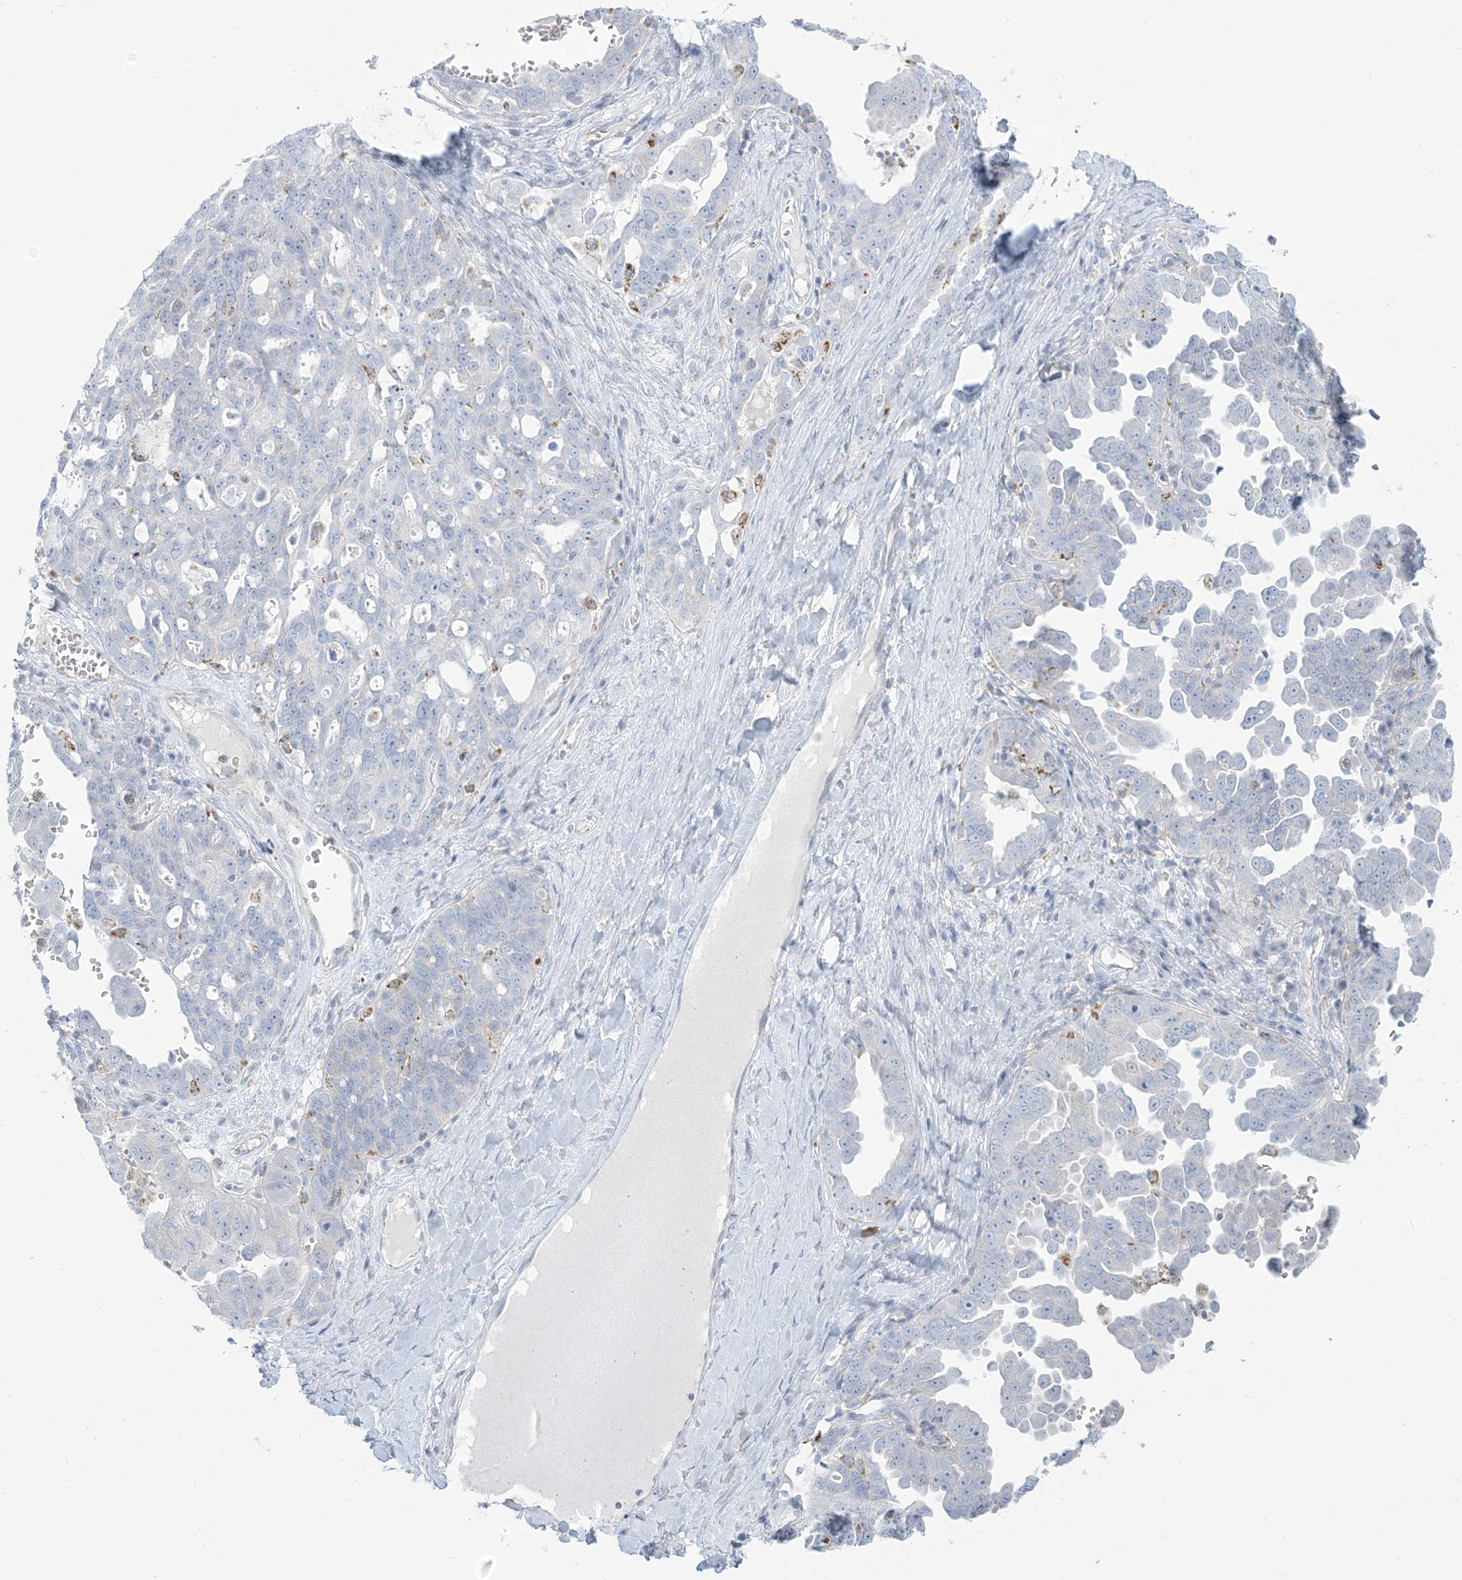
{"staining": {"intensity": "negative", "quantity": "none", "location": "none"}, "tissue": "ovarian cancer", "cell_type": "Tumor cells", "image_type": "cancer", "snomed": [{"axis": "morphology", "description": "Carcinoma, endometroid"}, {"axis": "topography", "description": "Ovary"}], "caption": "High power microscopy micrograph of an IHC micrograph of endometroid carcinoma (ovarian), revealing no significant staining in tumor cells.", "gene": "ZDHHC4", "patient": {"sex": "female", "age": 62}}